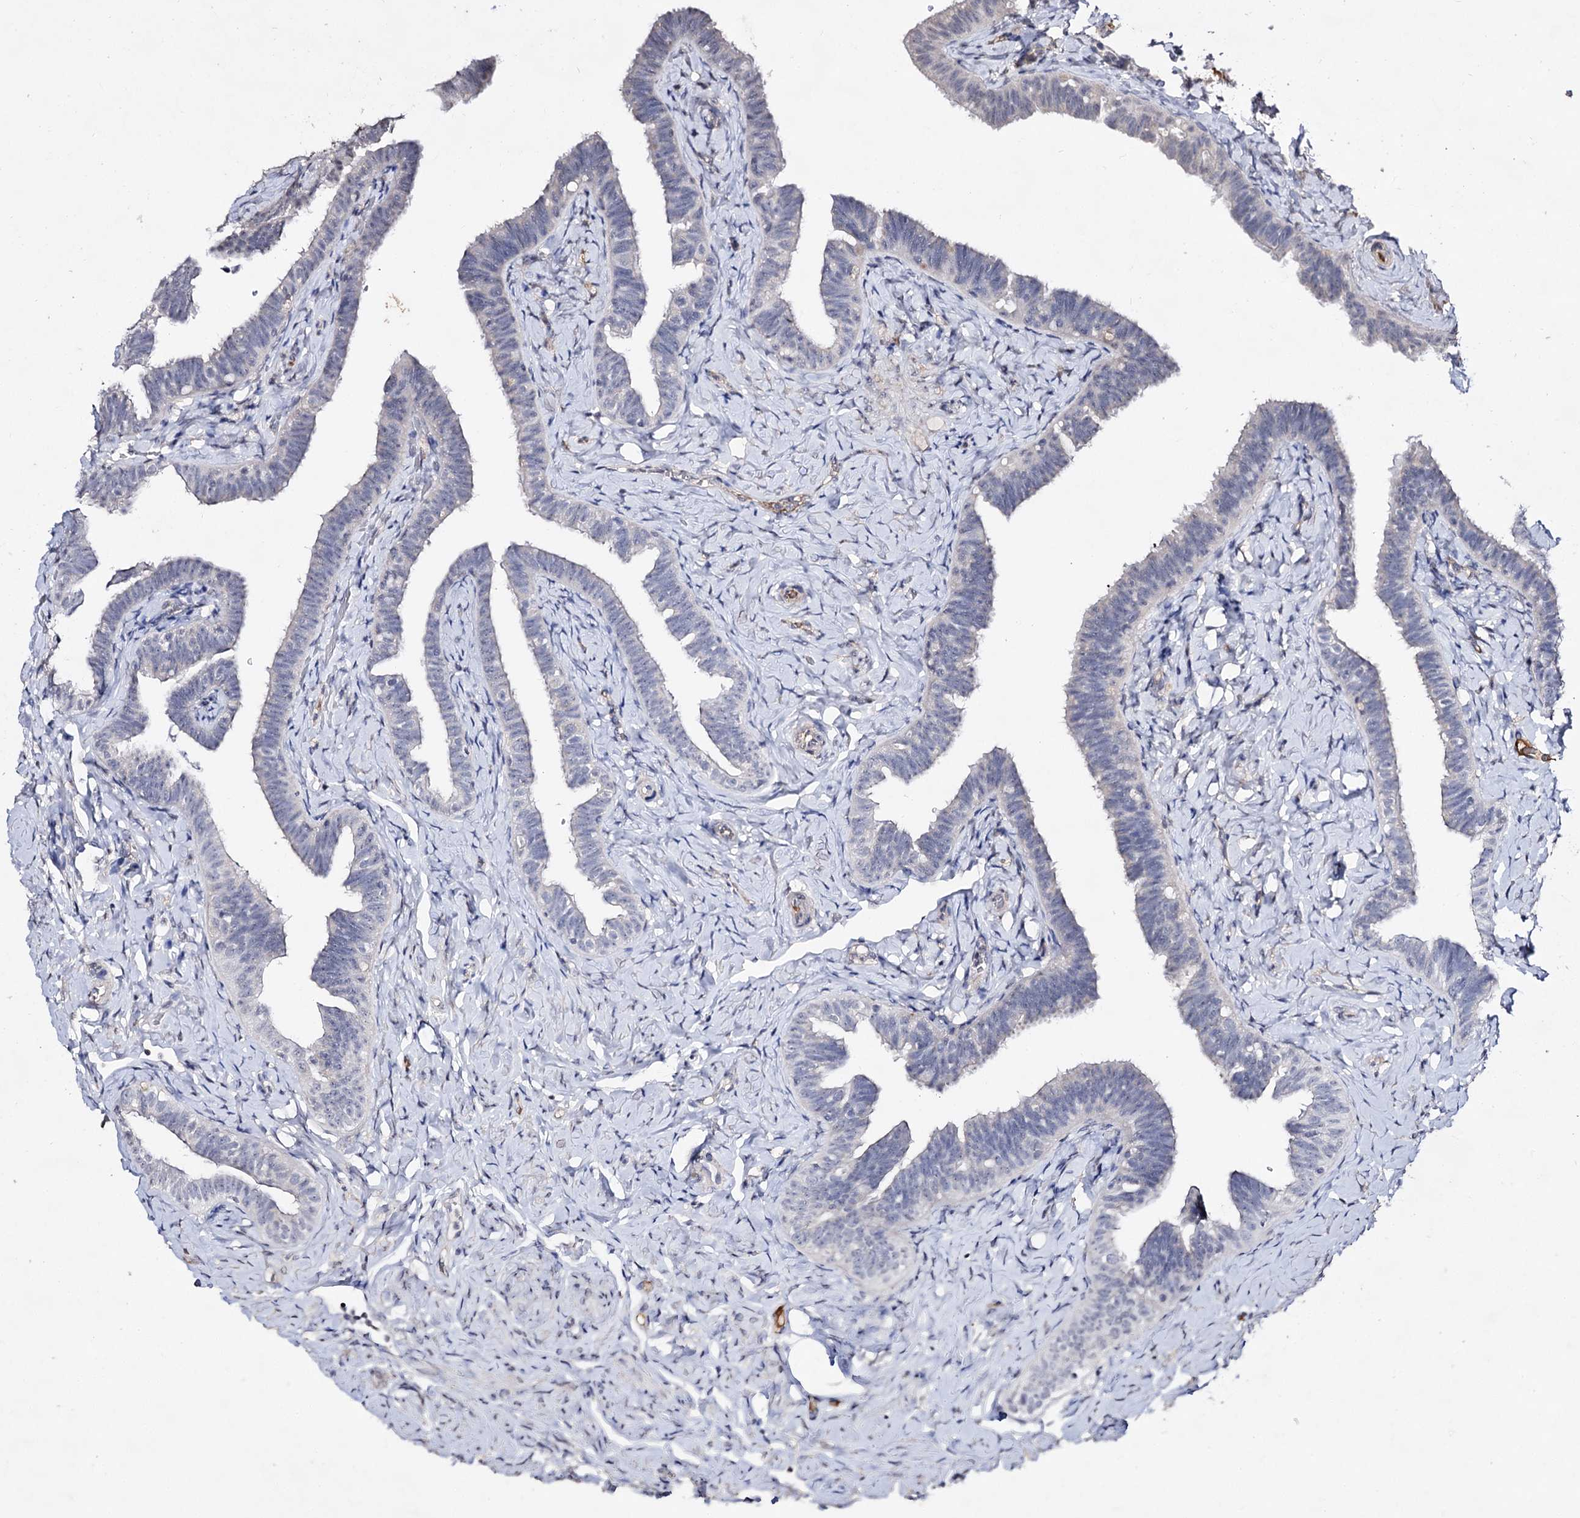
{"staining": {"intensity": "negative", "quantity": "none", "location": "none"}, "tissue": "fallopian tube", "cell_type": "Glandular cells", "image_type": "normal", "snomed": [{"axis": "morphology", "description": "Normal tissue, NOS"}, {"axis": "topography", "description": "Fallopian tube"}], "caption": "The immunohistochemistry histopathology image has no significant staining in glandular cells of fallopian tube. (DAB IHC with hematoxylin counter stain).", "gene": "PLIN1", "patient": {"sex": "female", "age": 39}}